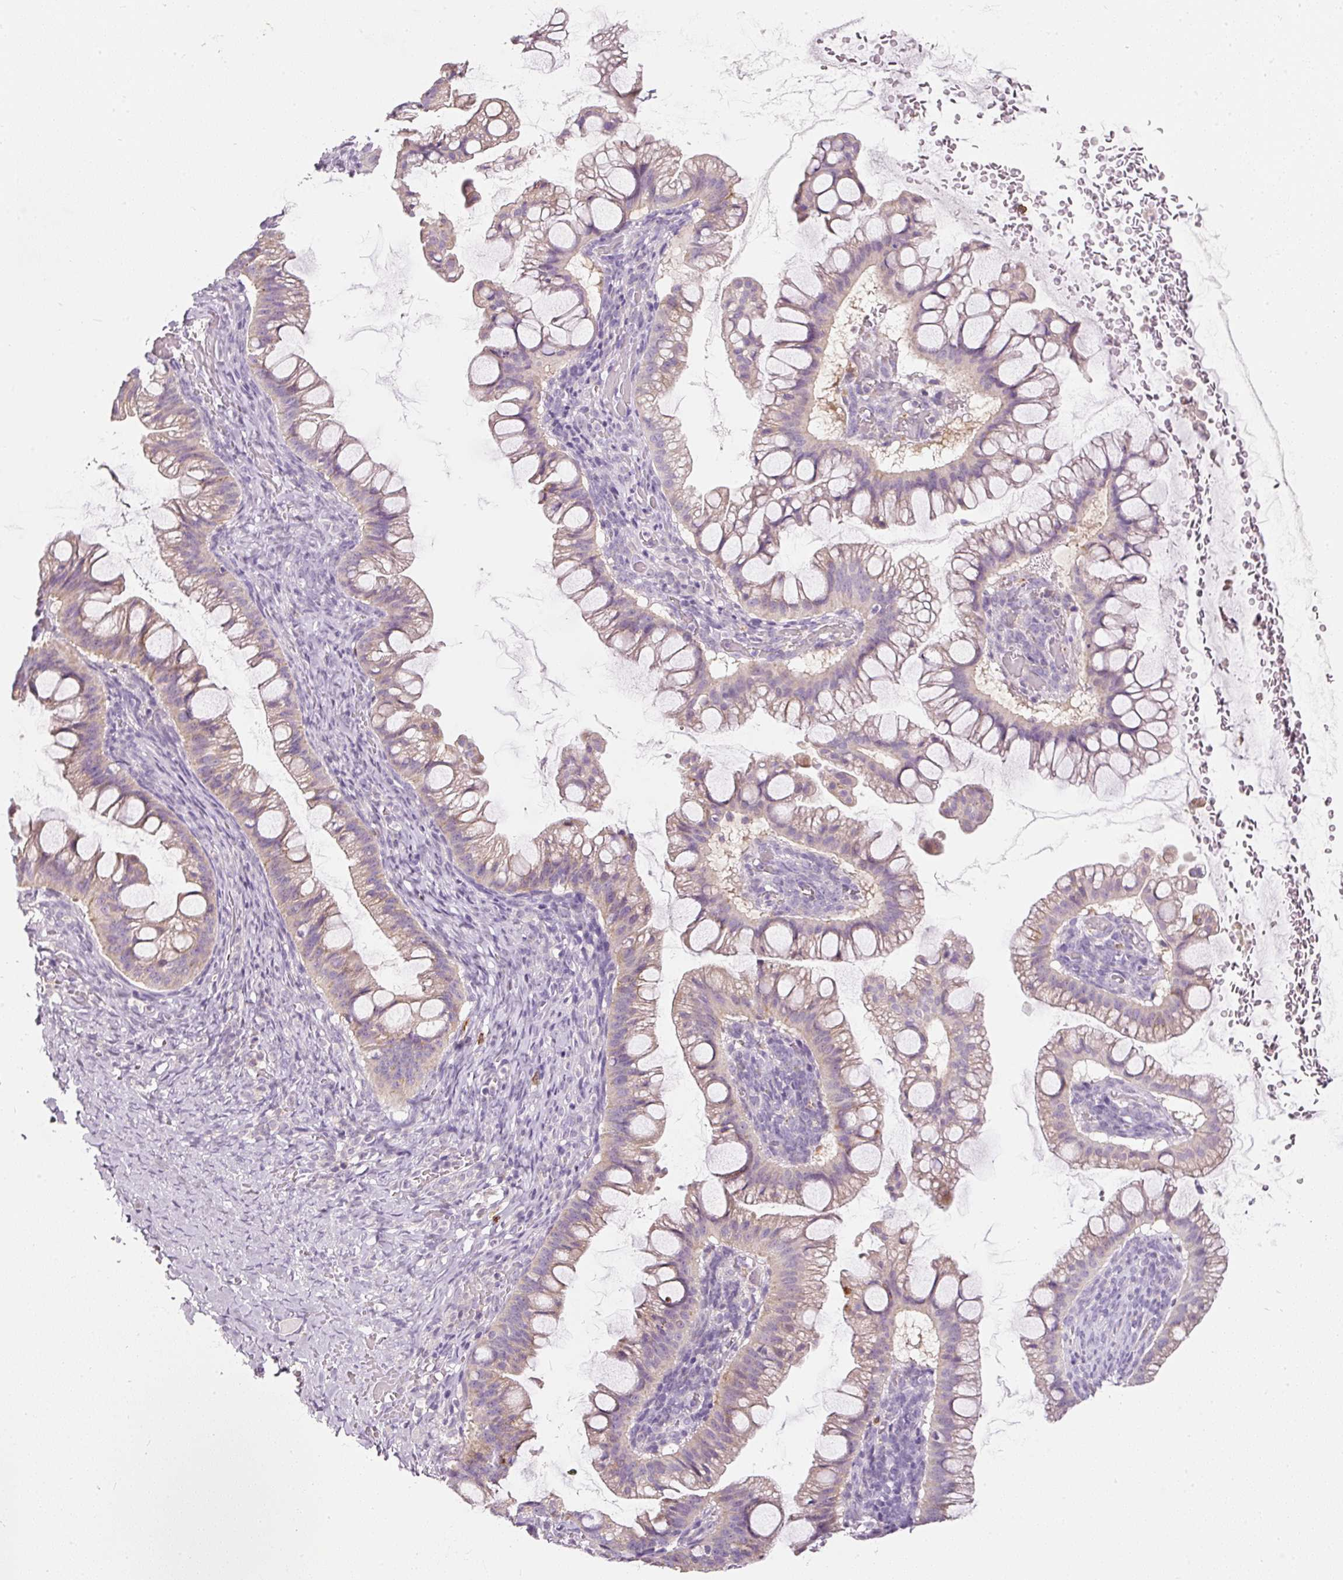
{"staining": {"intensity": "negative", "quantity": "none", "location": "none"}, "tissue": "ovarian cancer", "cell_type": "Tumor cells", "image_type": "cancer", "snomed": [{"axis": "morphology", "description": "Cystadenocarcinoma, mucinous, NOS"}, {"axis": "topography", "description": "Ovary"}], "caption": "Tumor cells show no significant staining in ovarian cancer. (Brightfield microscopy of DAB IHC at high magnification).", "gene": "MTHFD2", "patient": {"sex": "female", "age": 73}}